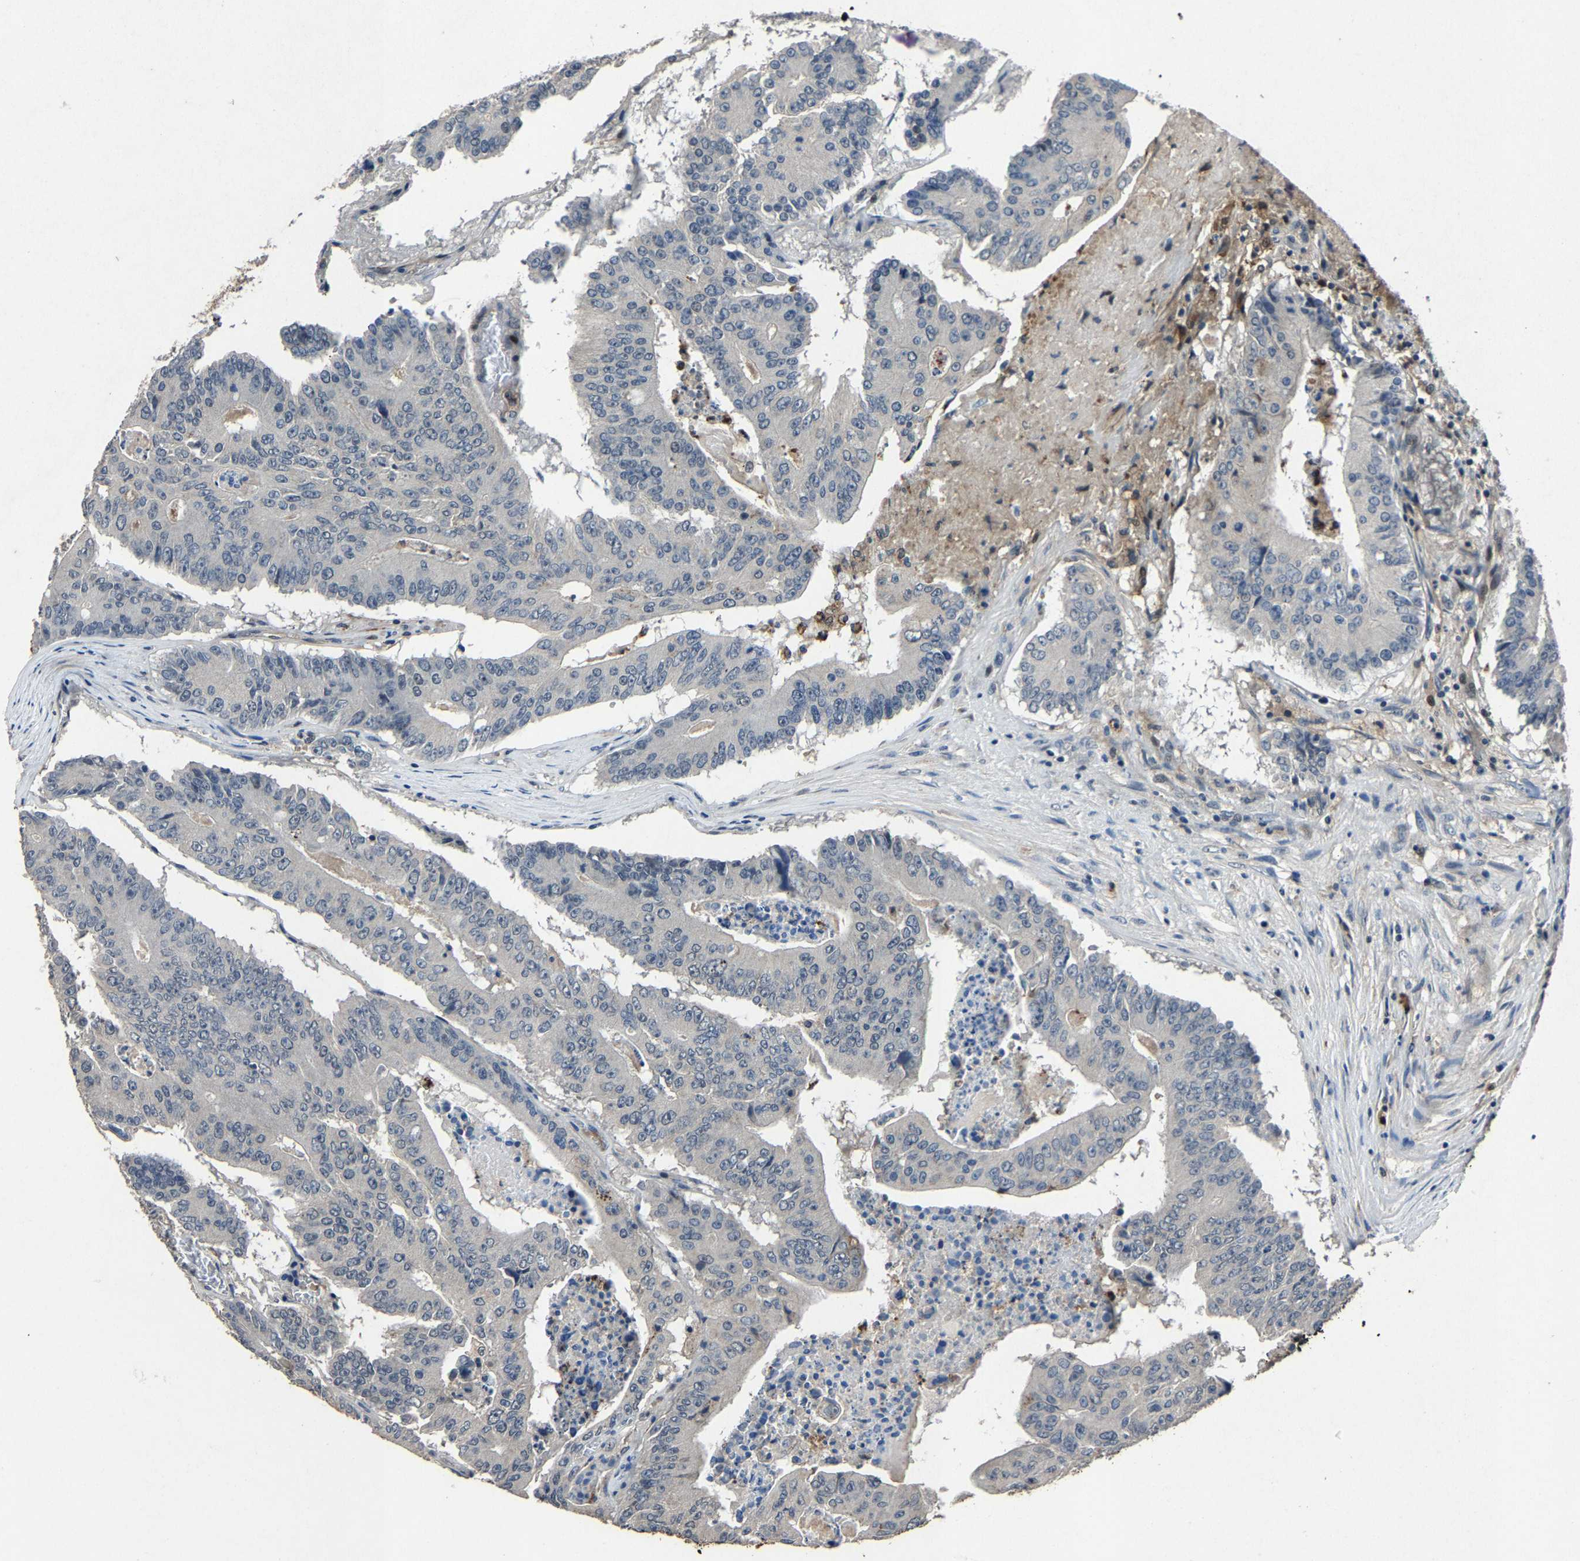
{"staining": {"intensity": "negative", "quantity": "none", "location": "none"}, "tissue": "colorectal cancer", "cell_type": "Tumor cells", "image_type": "cancer", "snomed": [{"axis": "morphology", "description": "Adenocarcinoma, NOS"}, {"axis": "topography", "description": "Colon"}], "caption": "Colorectal cancer (adenocarcinoma) was stained to show a protein in brown. There is no significant staining in tumor cells. (Immunohistochemistry (ihc), brightfield microscopy, high magnification).", "gene": "PCNX2", "patient": {"sex": "male", "age": 87}}